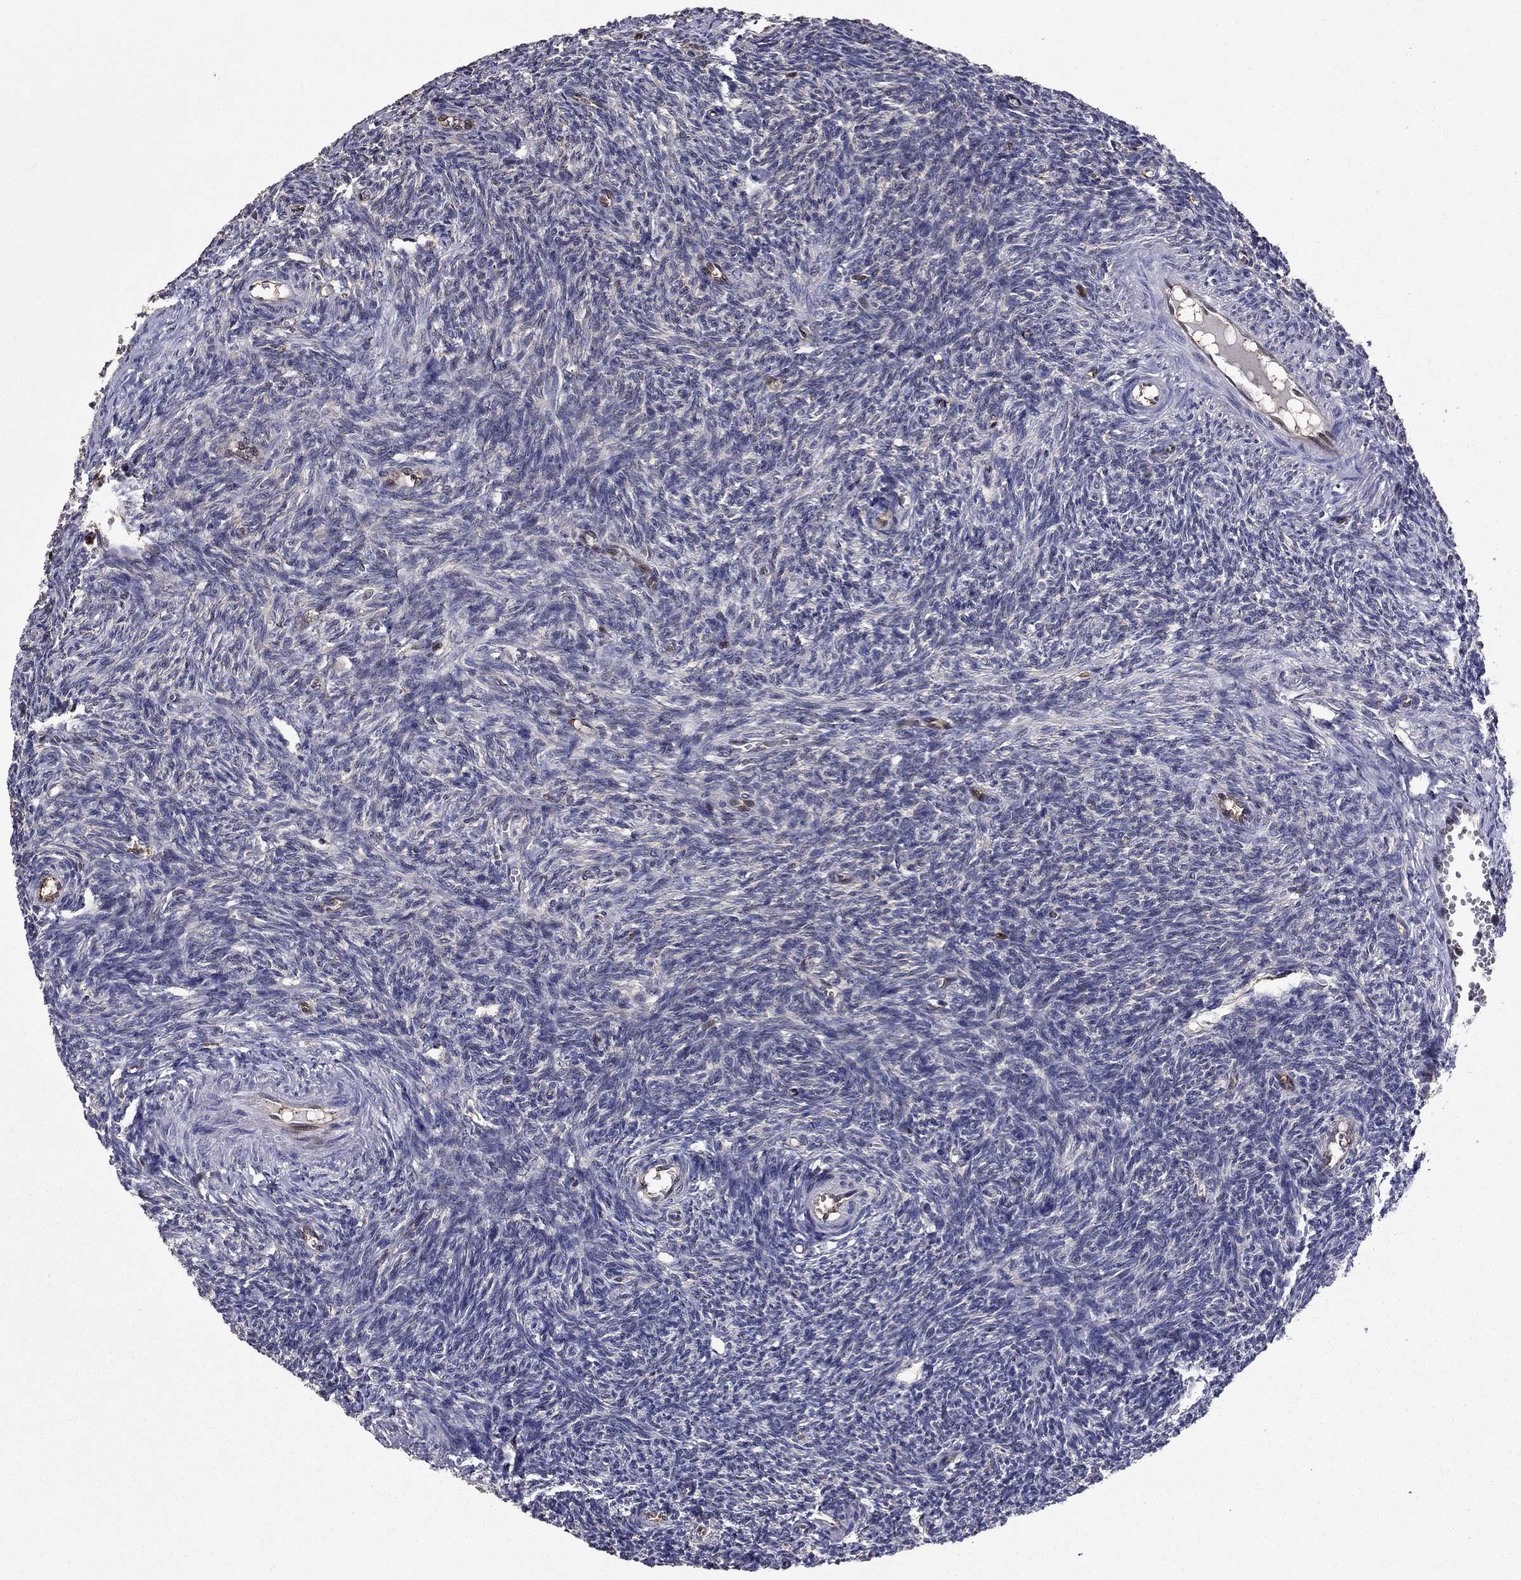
{"staining": {"intensity": "negative", "quantity": "none", "location": "none"}, "tissue": "ovary", "cell_type": "Ovarian stroma cells", "image_type": "normal", "snomed": [{"axis": "morphology", "description": "Normal tissue, NOS"}, {"axis": "topography", "description": "Ovary"}], "caption": "IHC micrograph of unremarkable human ovary stained for a protein (brown), which reveals no staining in ovarian stroma cells. The staining is performed using DAB brown chromogen with nuclei counter-stained in using hematoxylin.", "gene": "APPBP2", "patient": {"sex": "female", "age": 27}}